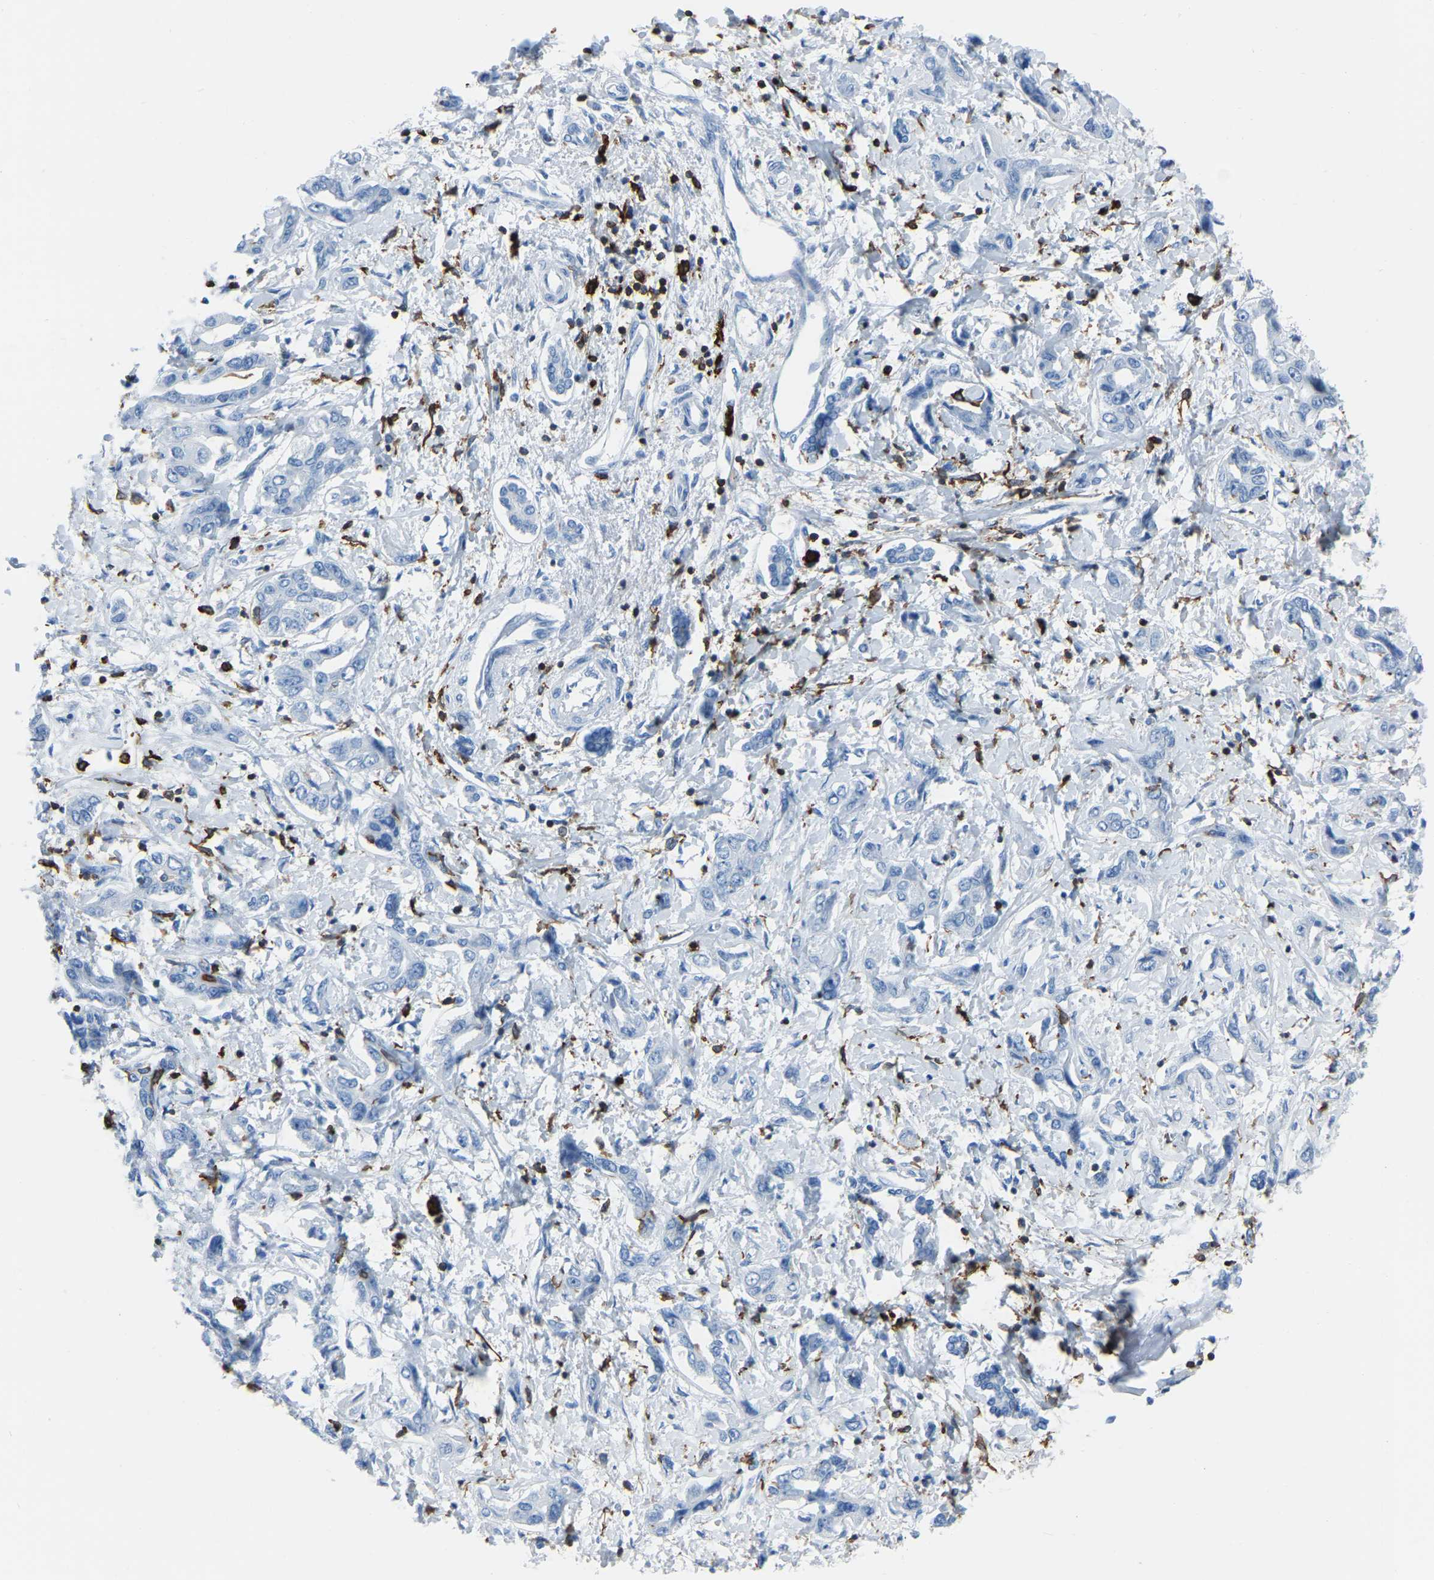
{"staining": {"intensity": "negative", "quantity": "none", "location": "none"}, "tissue": "liver cancer", "cell_type": "Tumor cells", "image_type": "cancer", "snomed": [{"axis": "morphology", "description": "Cholangiocarcinoma"}, {"axis": "topography", "description": "Liver"}], "caption": "The micrograph demonstrates no significant staining in tumor cells of liver cancer (cholangiocarcinoma).", "gene": "LSP1", "patient": {"sex": "male", "age": 59}}